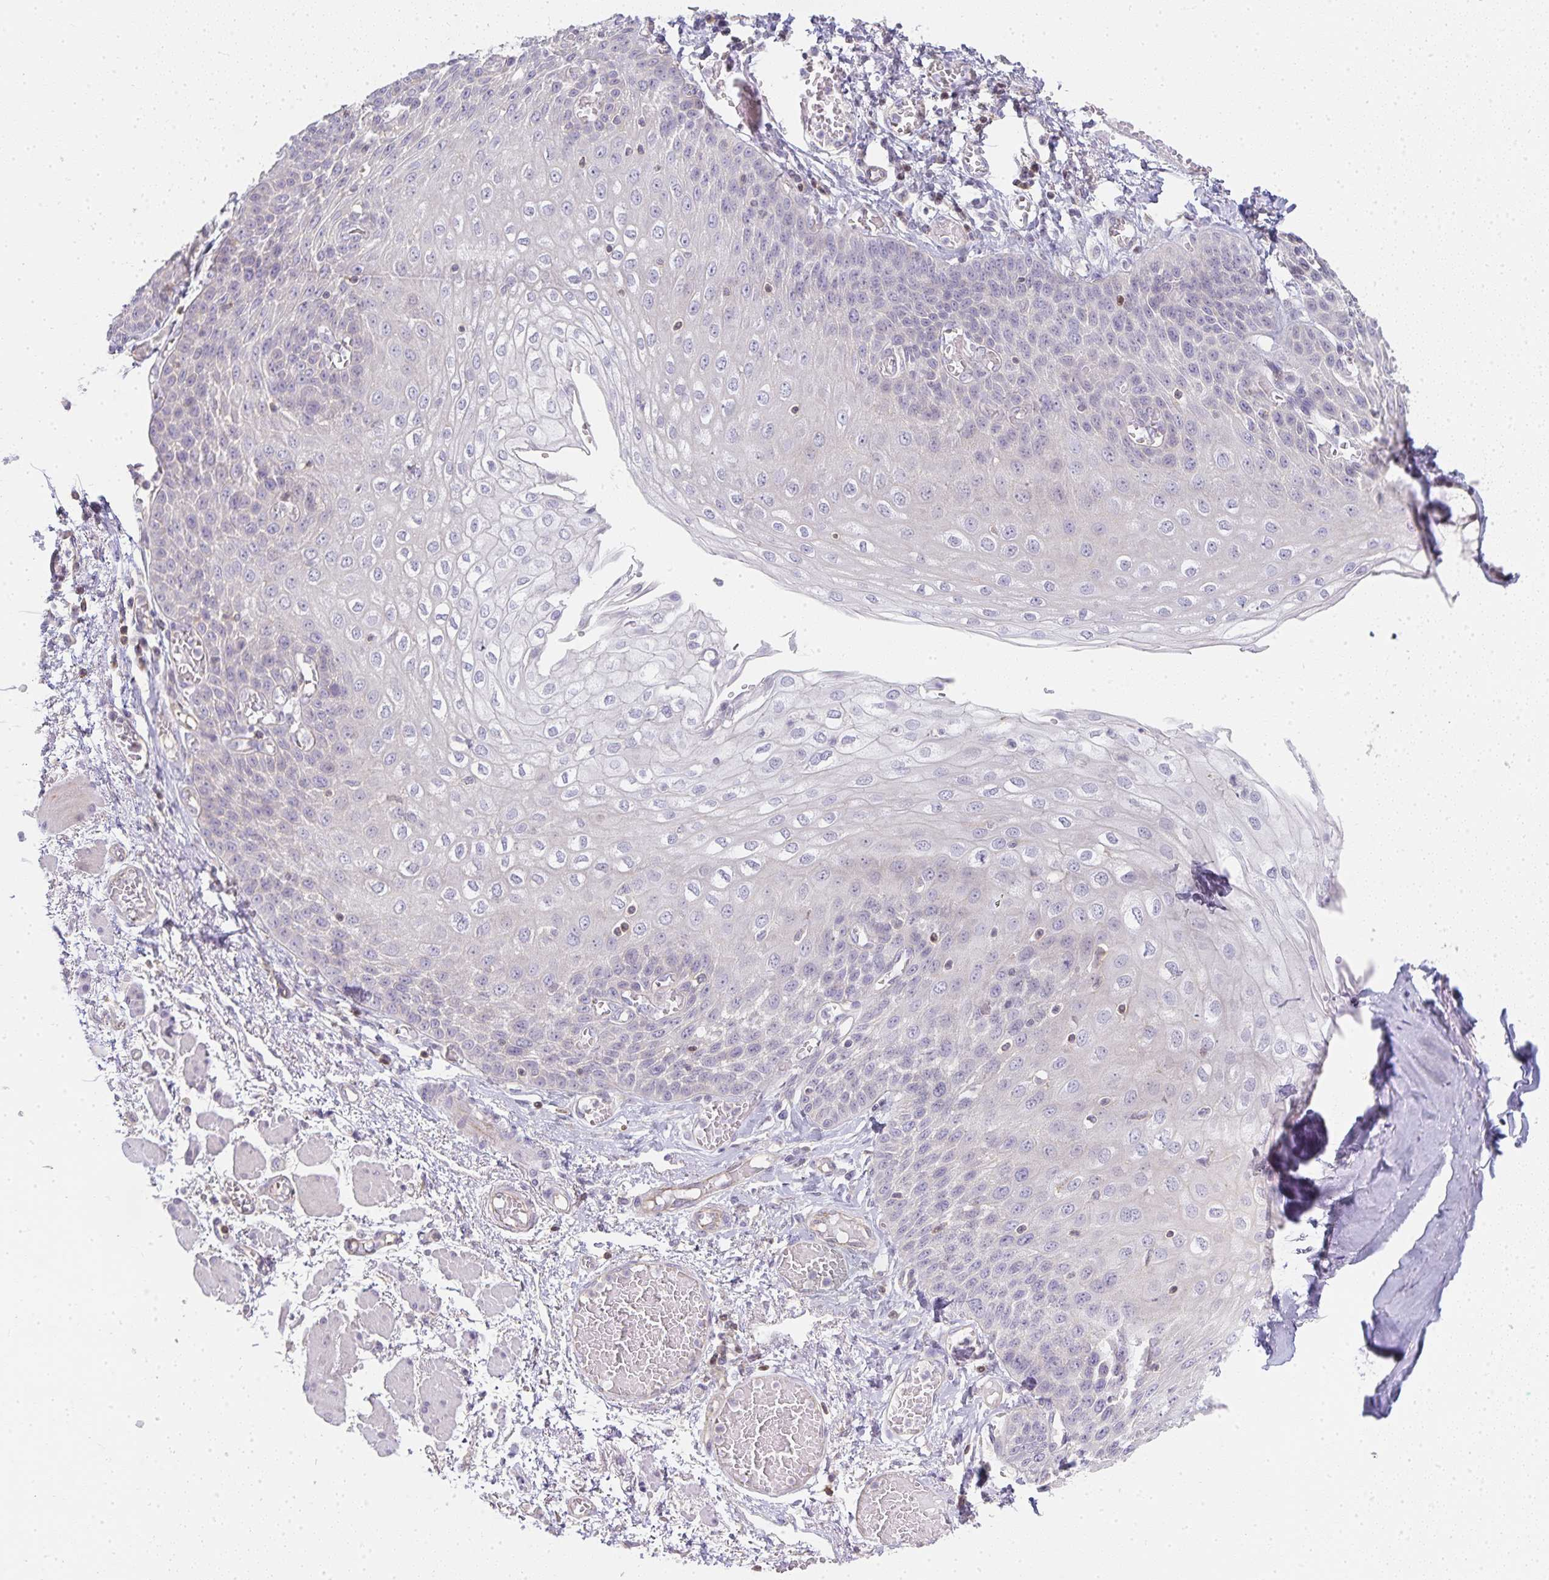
{"staining": {"intensity": "negative", "quantity": "none", "location": "none"}, "tissue": "esophagus", "cell_type": "Squamous epithelial cells", "image_type": "normal", "snomed": [{"axis": "morphology", "description": "Normal tissue, NOS"}, {"axis": "morphology", "description": "Adenocarcinoma, NOS"}, {"axis": "topography", "description": "Esophagus"}], "caption": "Squamous epithelial cells show no significant protein staining in normal esophagus. The staining was performed using DAB to visualize the protein expression in brown, while the nuclei were stained in blue with hematoxylin (Magnification: 20x).", "gene": "GATA3", "patient": {"sex": "male", "age": 81}}